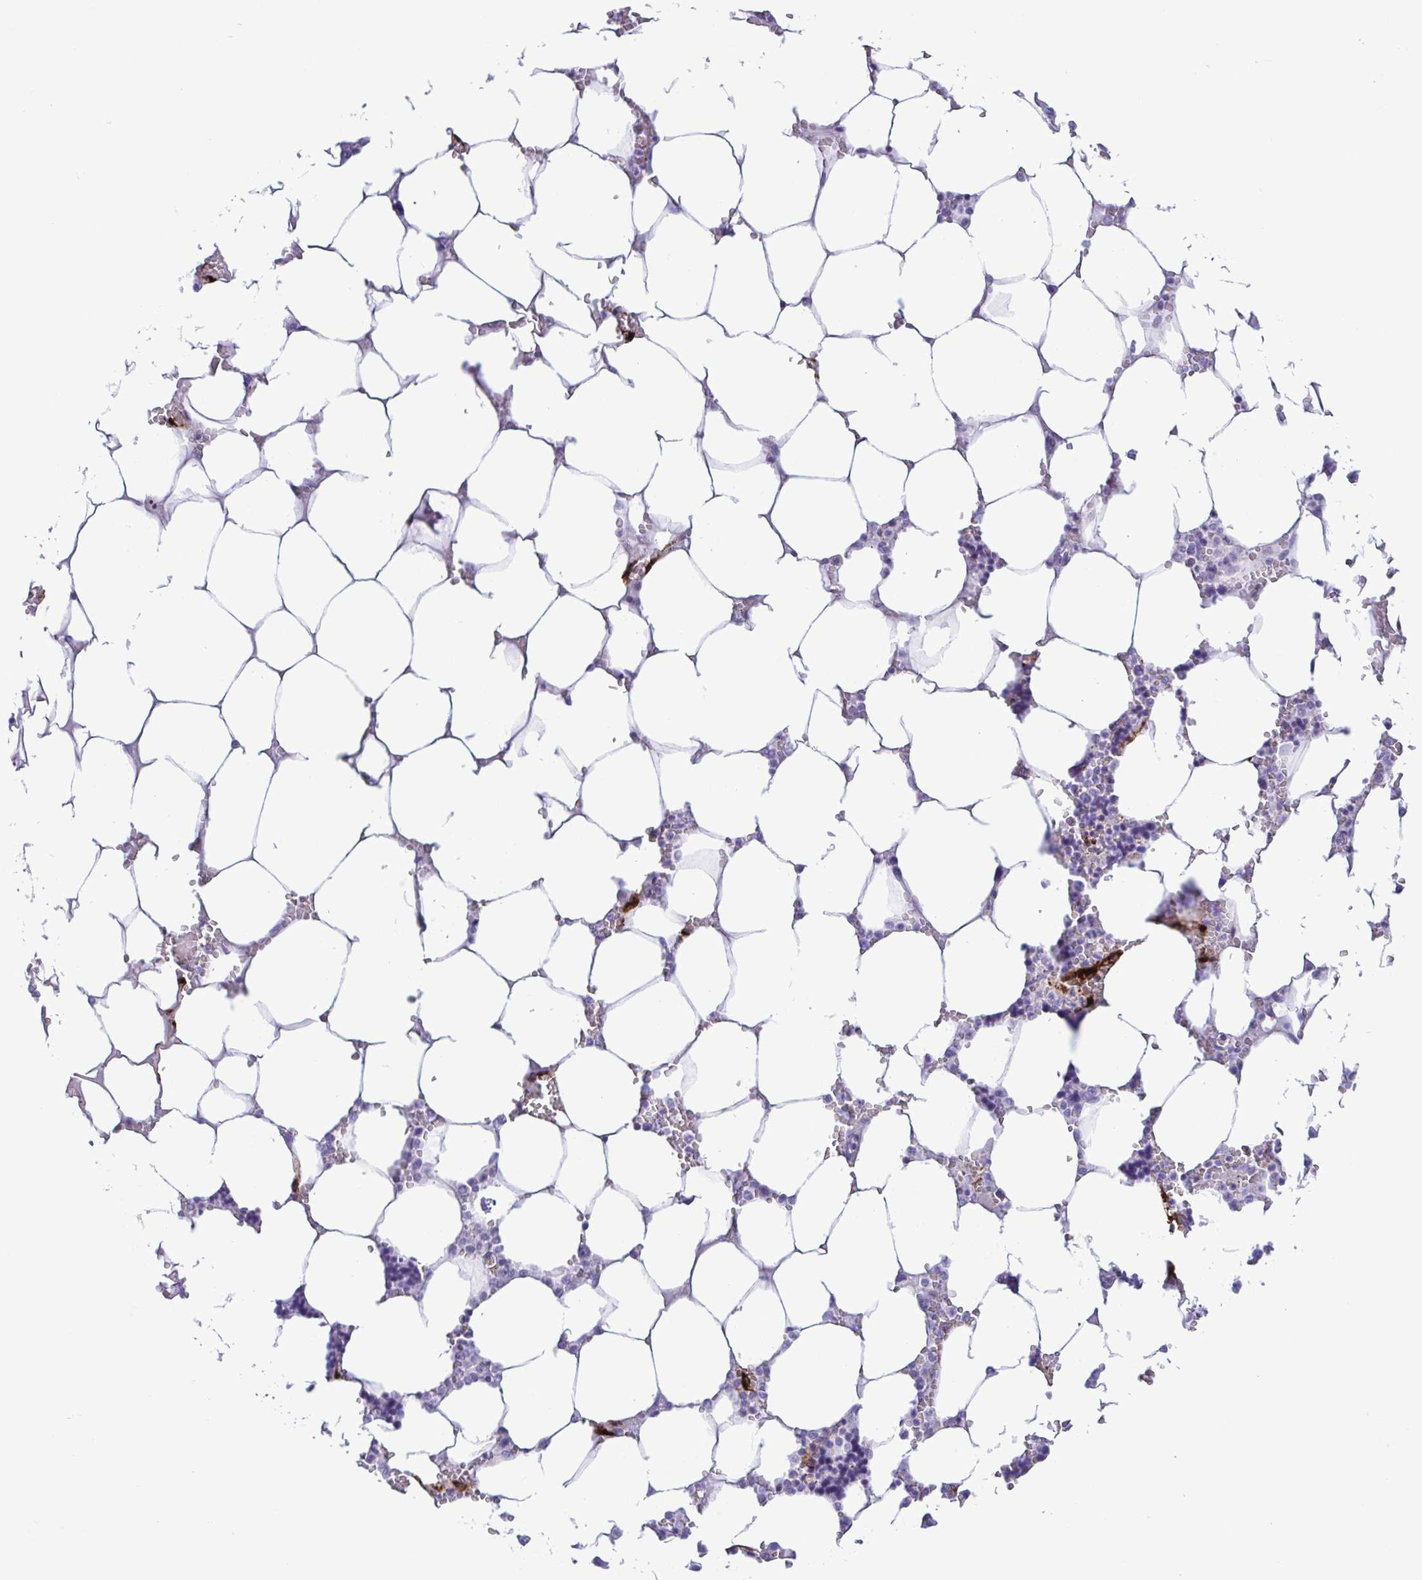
{"staining": {"intensity": "negative", "quantity": "none", "location": "none"}, "tissue": "bone marrow", "cell_type": "Hematopoietic cells", "image_type": "normal", "snomed": [{"axis": "morphology", "description": "Normal tissue, NOS"}, {"axis": "topography", "description": "Bone marrow"}], "caption": "Immunohistochemical staining of normal human bone marrow demonstrates no significant positivity in hematopoietic cells.", "gene": "GPR182", "patient": {"sex": "male", "age": 64}}